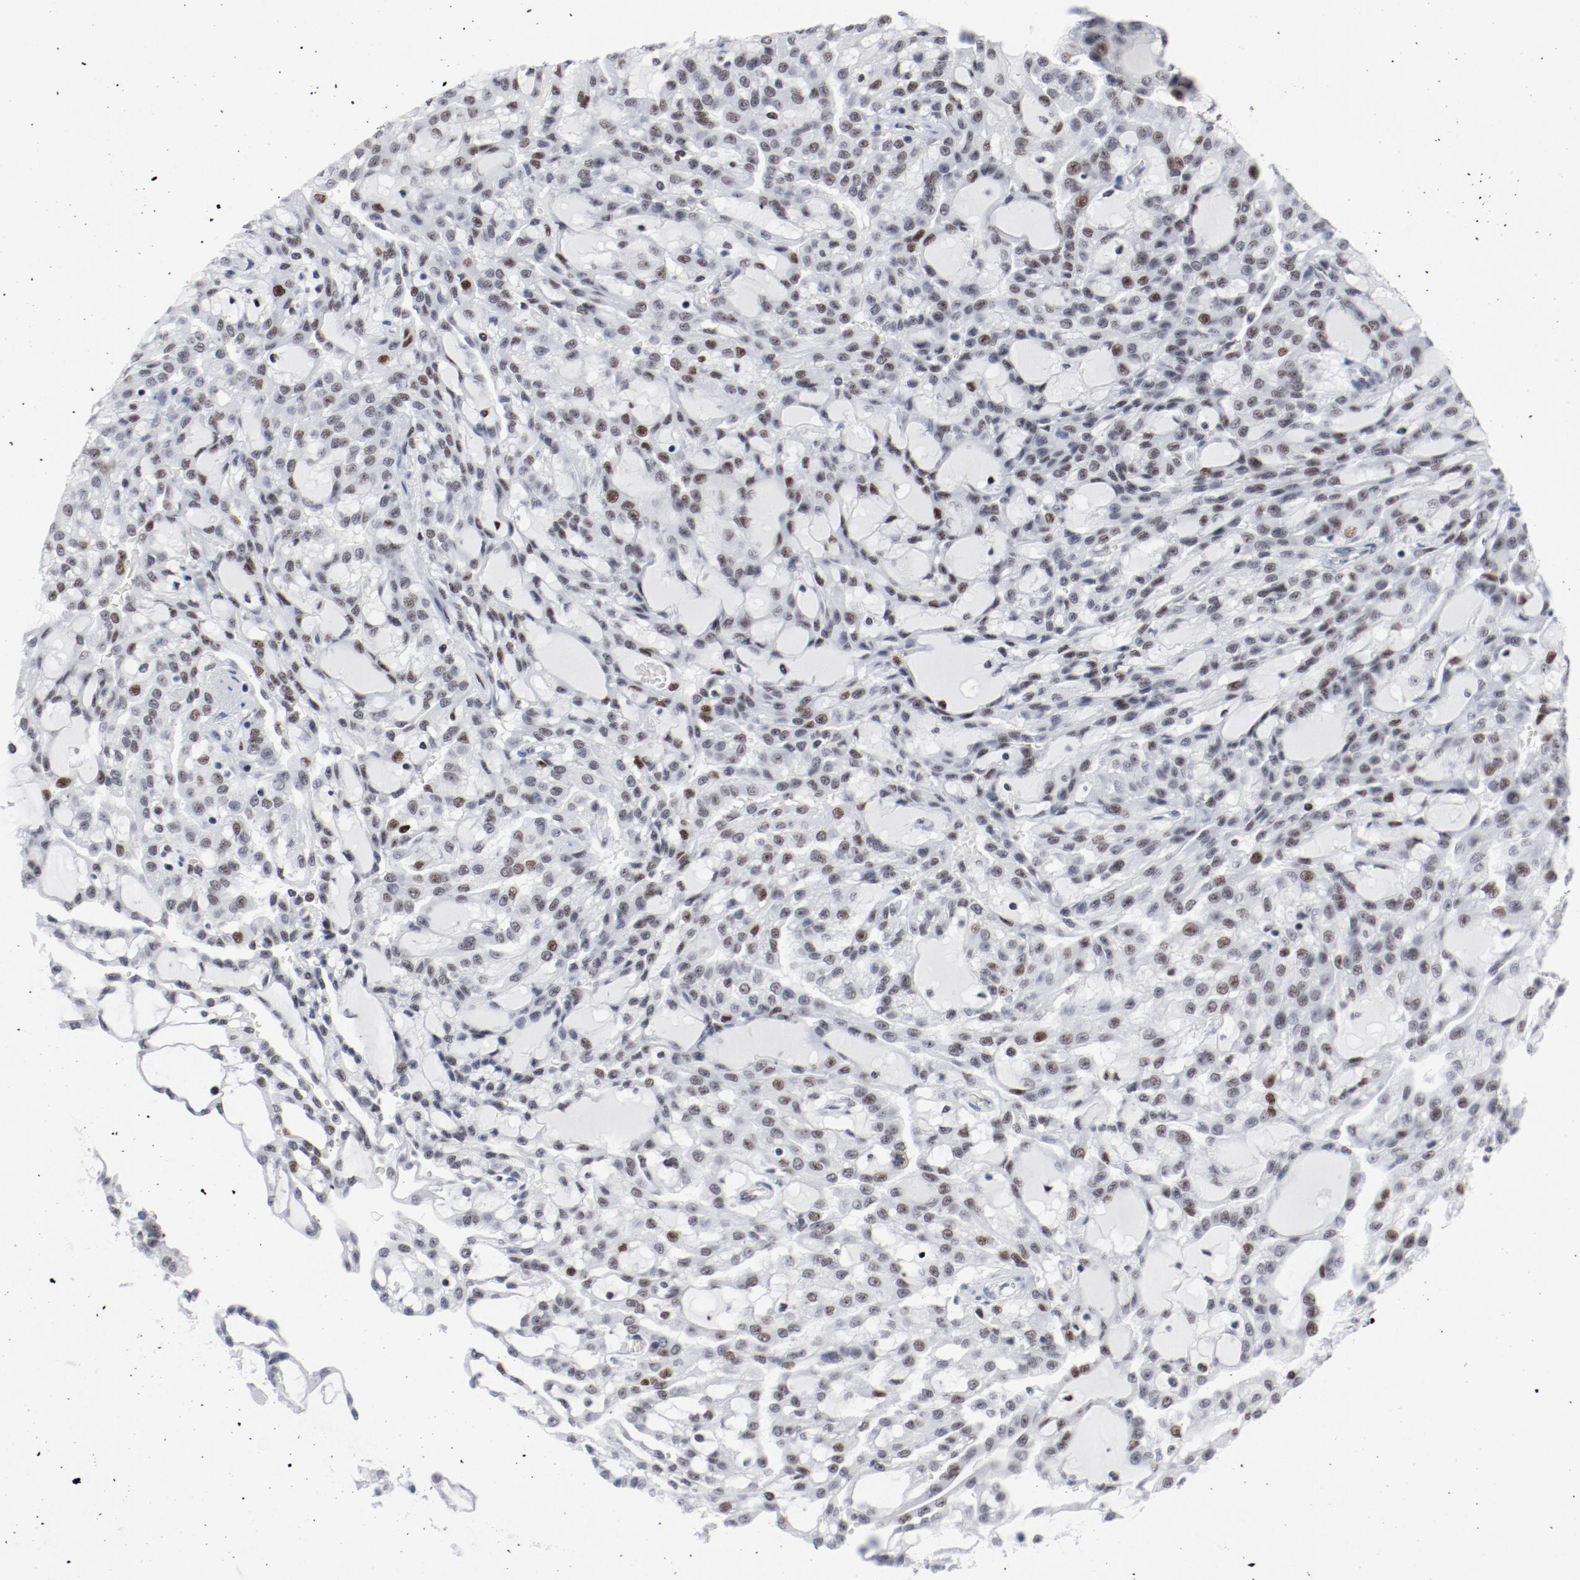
{"staining": {"intensity": "moderate", "quantity": "<25%", "location": "nuclear"}, "tissue": "renal cancer", "cell_type": "Tumor cells", "image_type": "cancer", "snomed": [{"axis": "morphology", "description": "Adenocarcinoma, NOS"}, {"axis": "topography", "description": "Kidney"}], "caption": "Renal cancer was stained to show a protein in brown. There is low levels of moderate nuclear staining in approximately <25% of tumor cells.", "gene": "POLD1", "patient": {"sex": "male", "age": 63}}